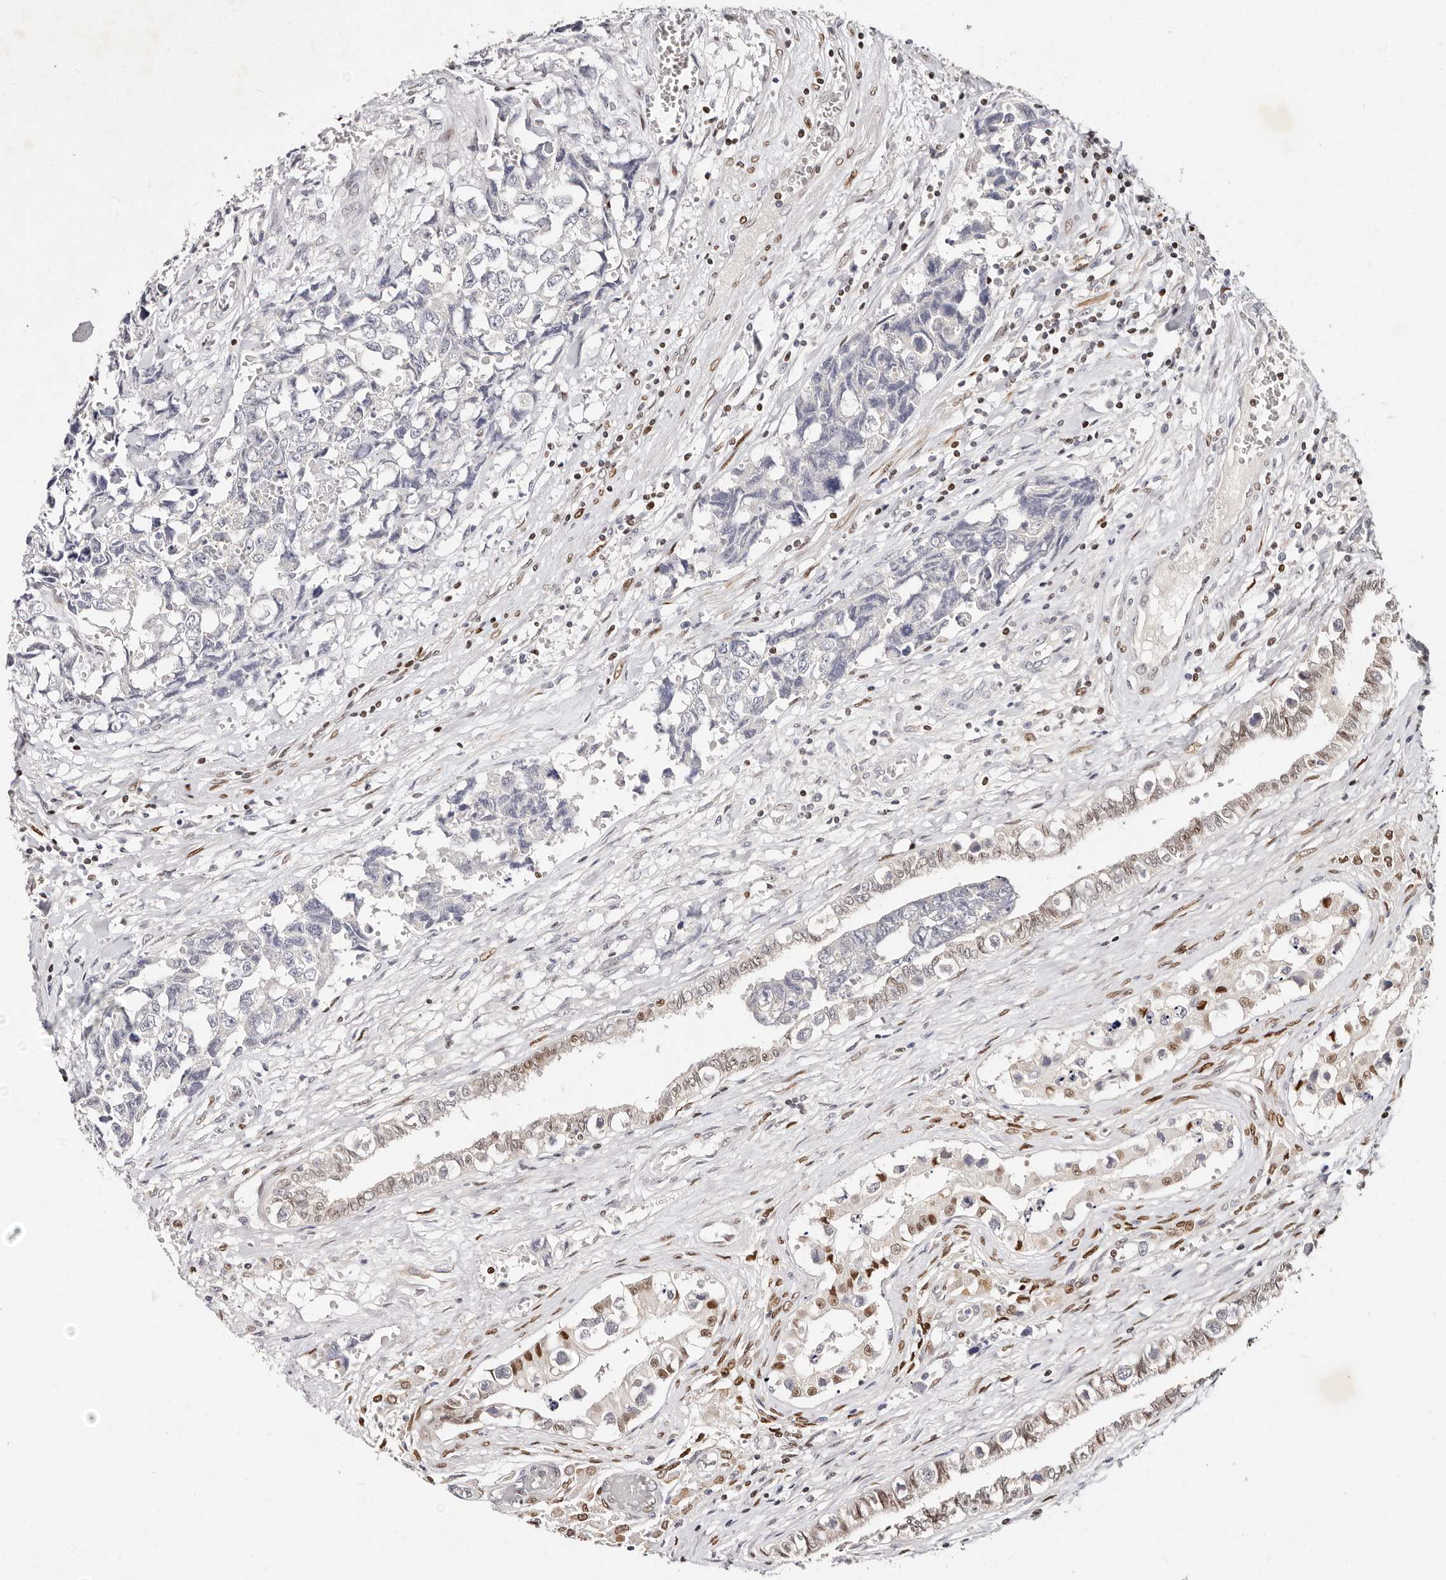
{"staining": {"intensity": "negative", "quantity": "none", "location": "none"}, "tissue": "testis cancer", "cell_type": "Tumor cells", "image_type": "cancer", "snomed": [{"axis": "morphology", "description": "Carcinoma, Embryonal, NOS"}, {"axis": "topography", "description": "Testis"}], "caption": "DAB immunohistochemical staining of human testis cancer demonstrates no significant positivity in tumor cells.", "gene": "IQGAP3", "patient": {"sex": "male", "age": 31}}